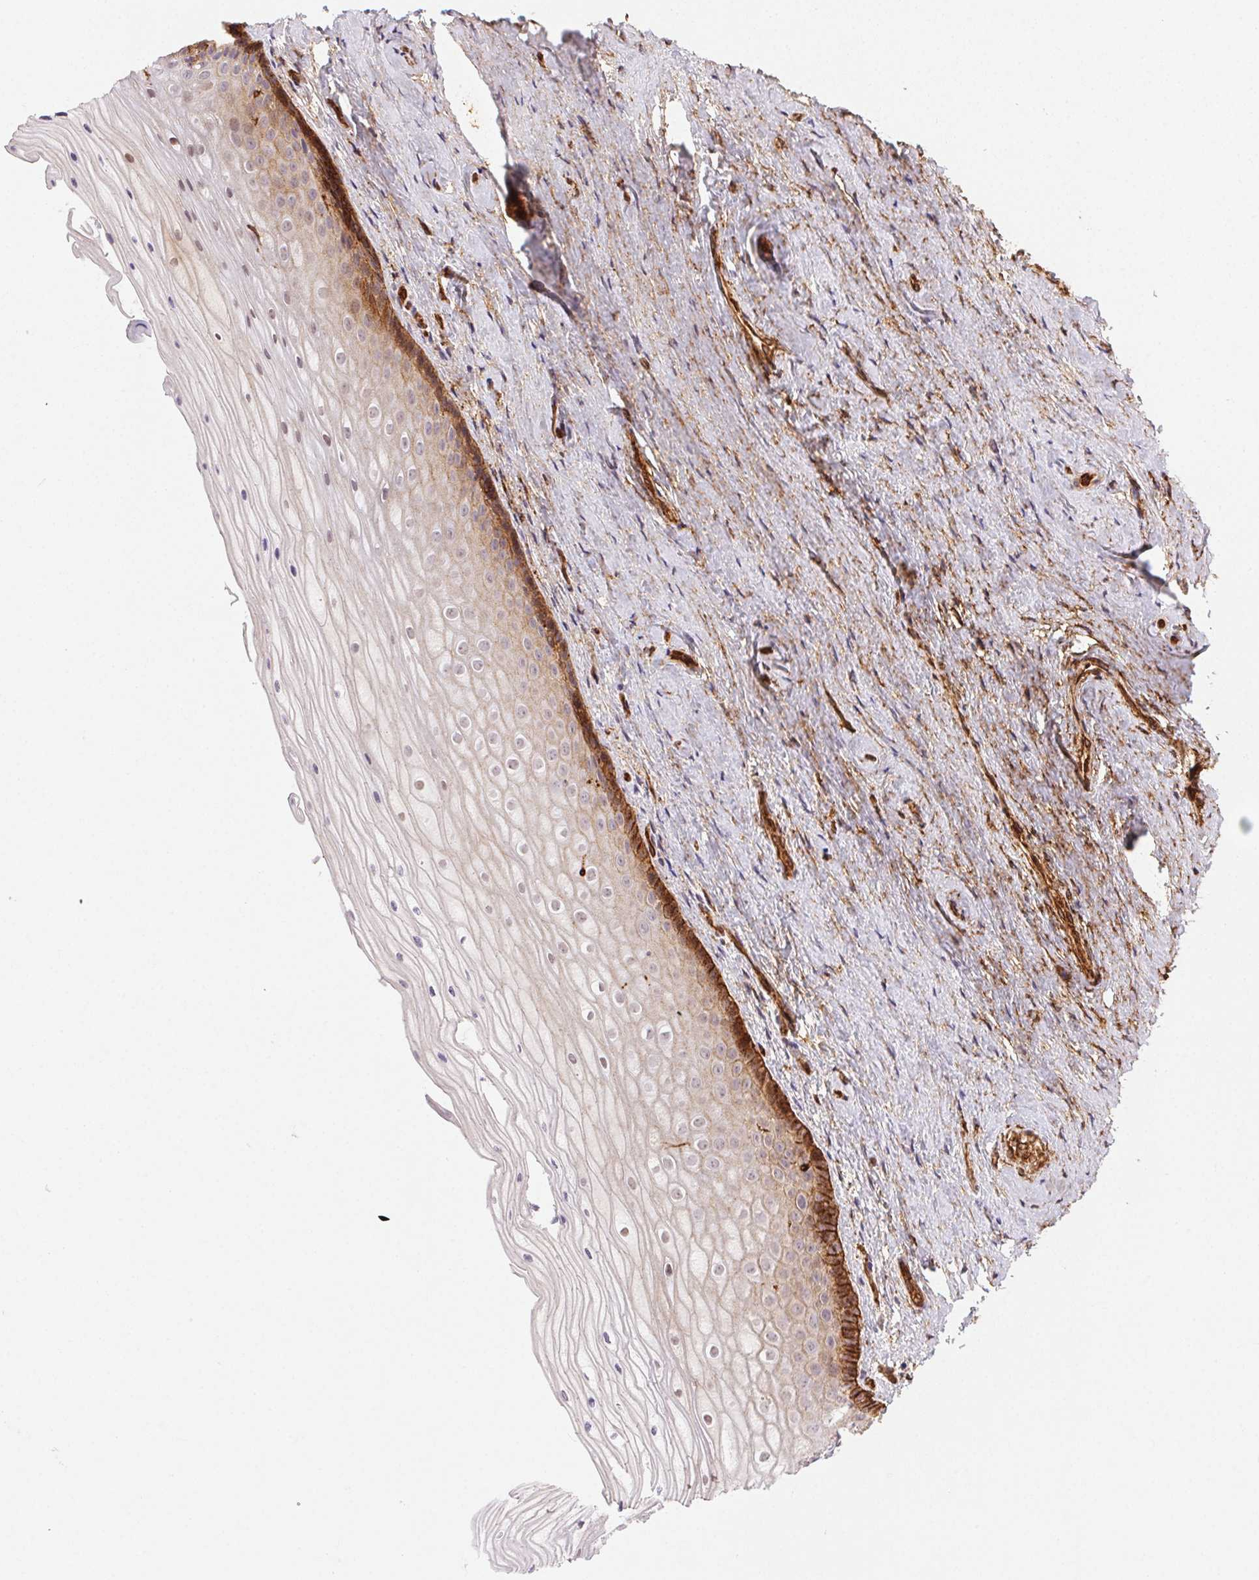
{"staining": {"intensity": "strong", "quantity": "<25%", "location": "cytoplasmic/membranous"}, "tissue": "vagina", "cell_type": "Squamous epithelial cells", "image_type": "normal", "snomed": [{"axis": "morphology", "description": "Normal tissue, NOS"}, {"axis": "topography", "description": "Vagina"}], "caption": "Protein staining of normal vagina reveals strong cytoplasmic/membranous staining in approximately <25% of squamous epithelial cells. (DAB (3,3'-diaminobenzidine) IHC, brown staining for protein, blue staining for nuclei).", "gene": "RNASET2", "patient": {"sex": "female", "age": 52}}